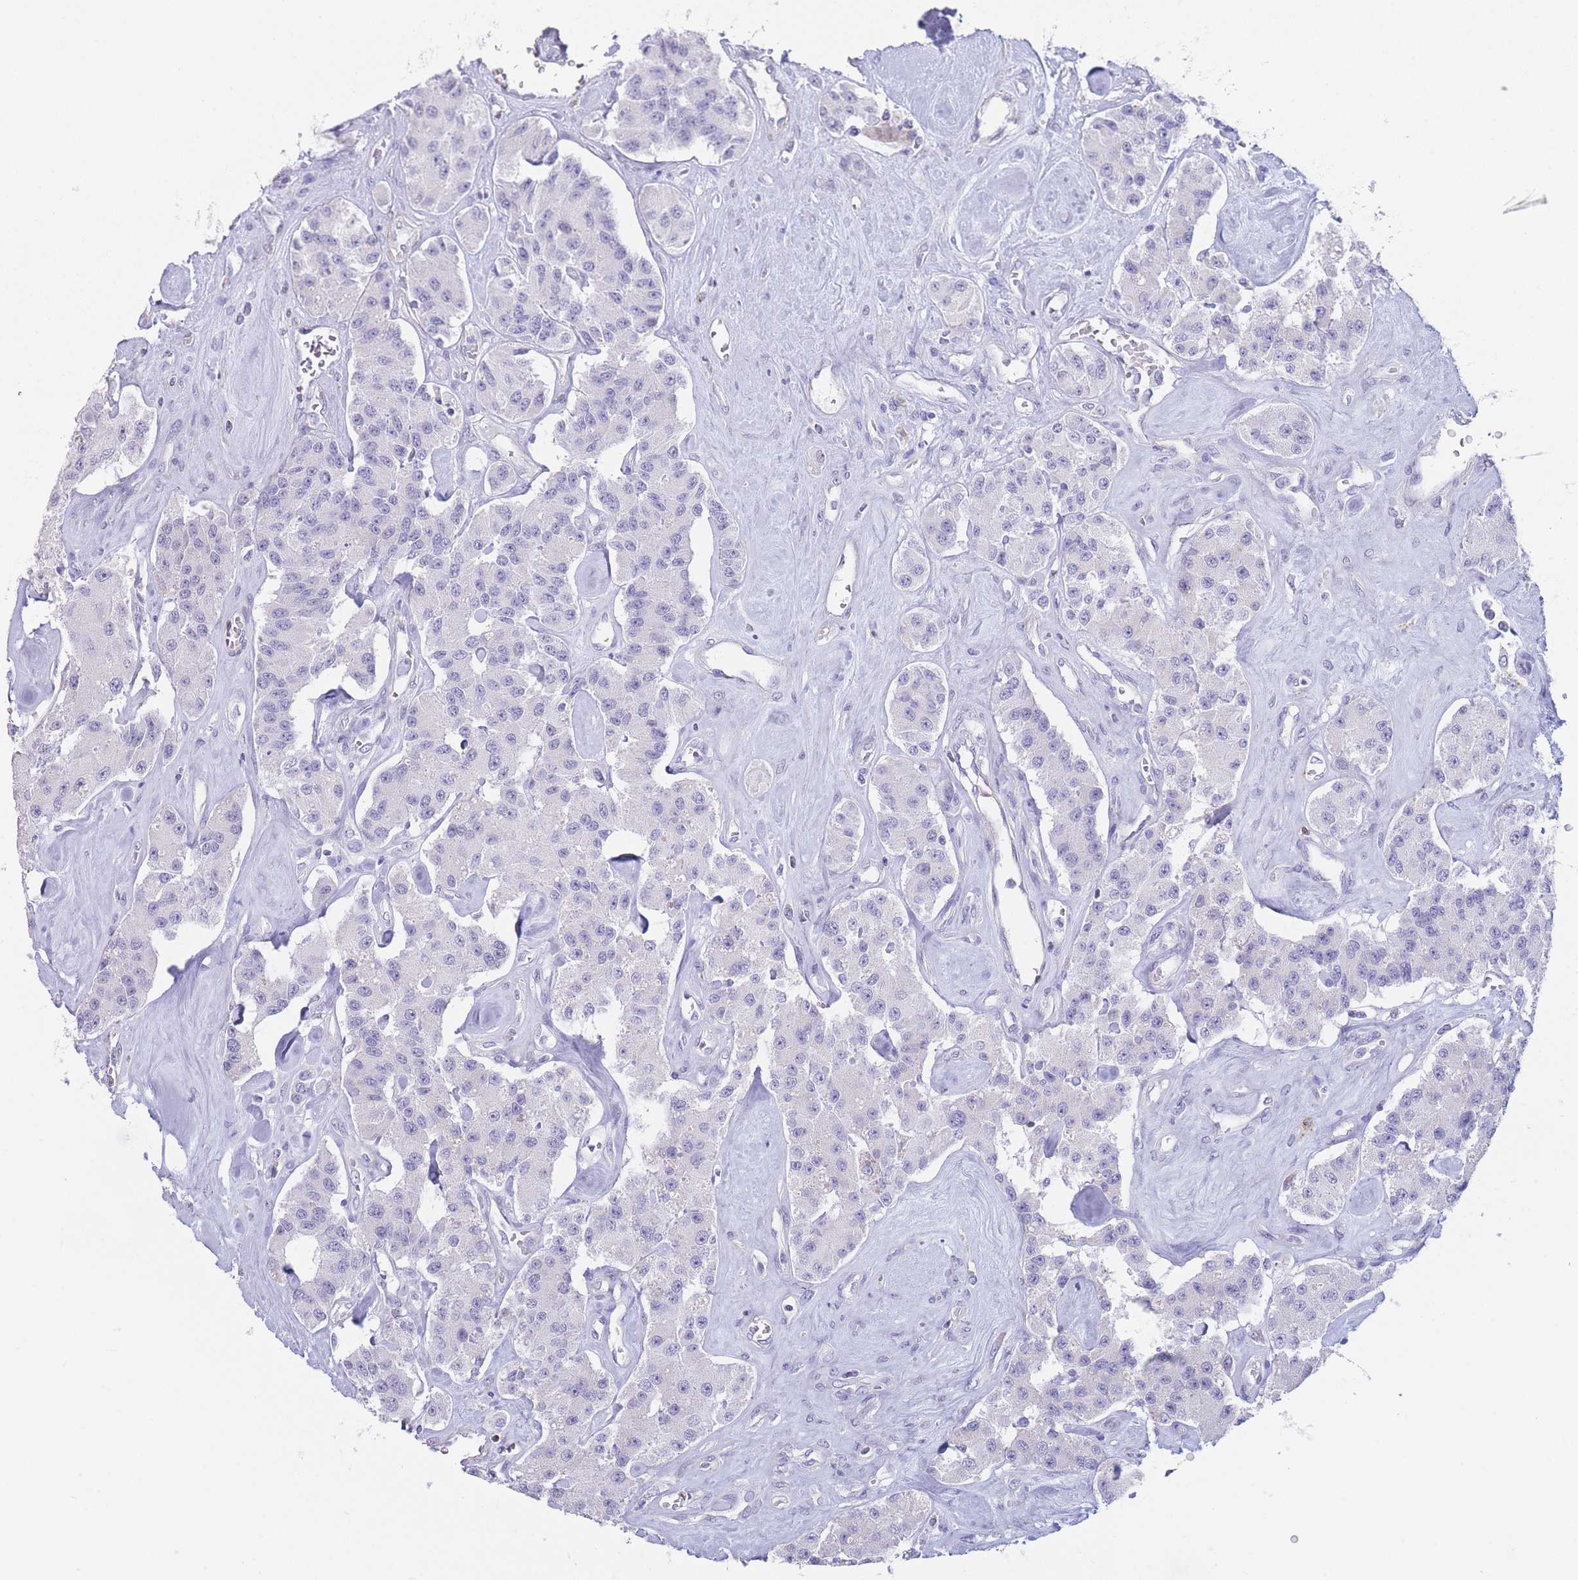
{"staining": {"intensity": "negative", "quantity": "none", "location": "none"}, "tissue": "carcinoid", "cell_type": "Tumor cells", "image_type": "cancer", "snomed": [{"axis": "morphology", "description": "Carcinoid, malignant, NOS"}, {"axis": "topography", "description": "Pancreas"}], "caption": "There is no significant positivity in tumor cells of carcinoid.", "gene": "ASAP3", "patient": {"sex": "male", "age": 41}}